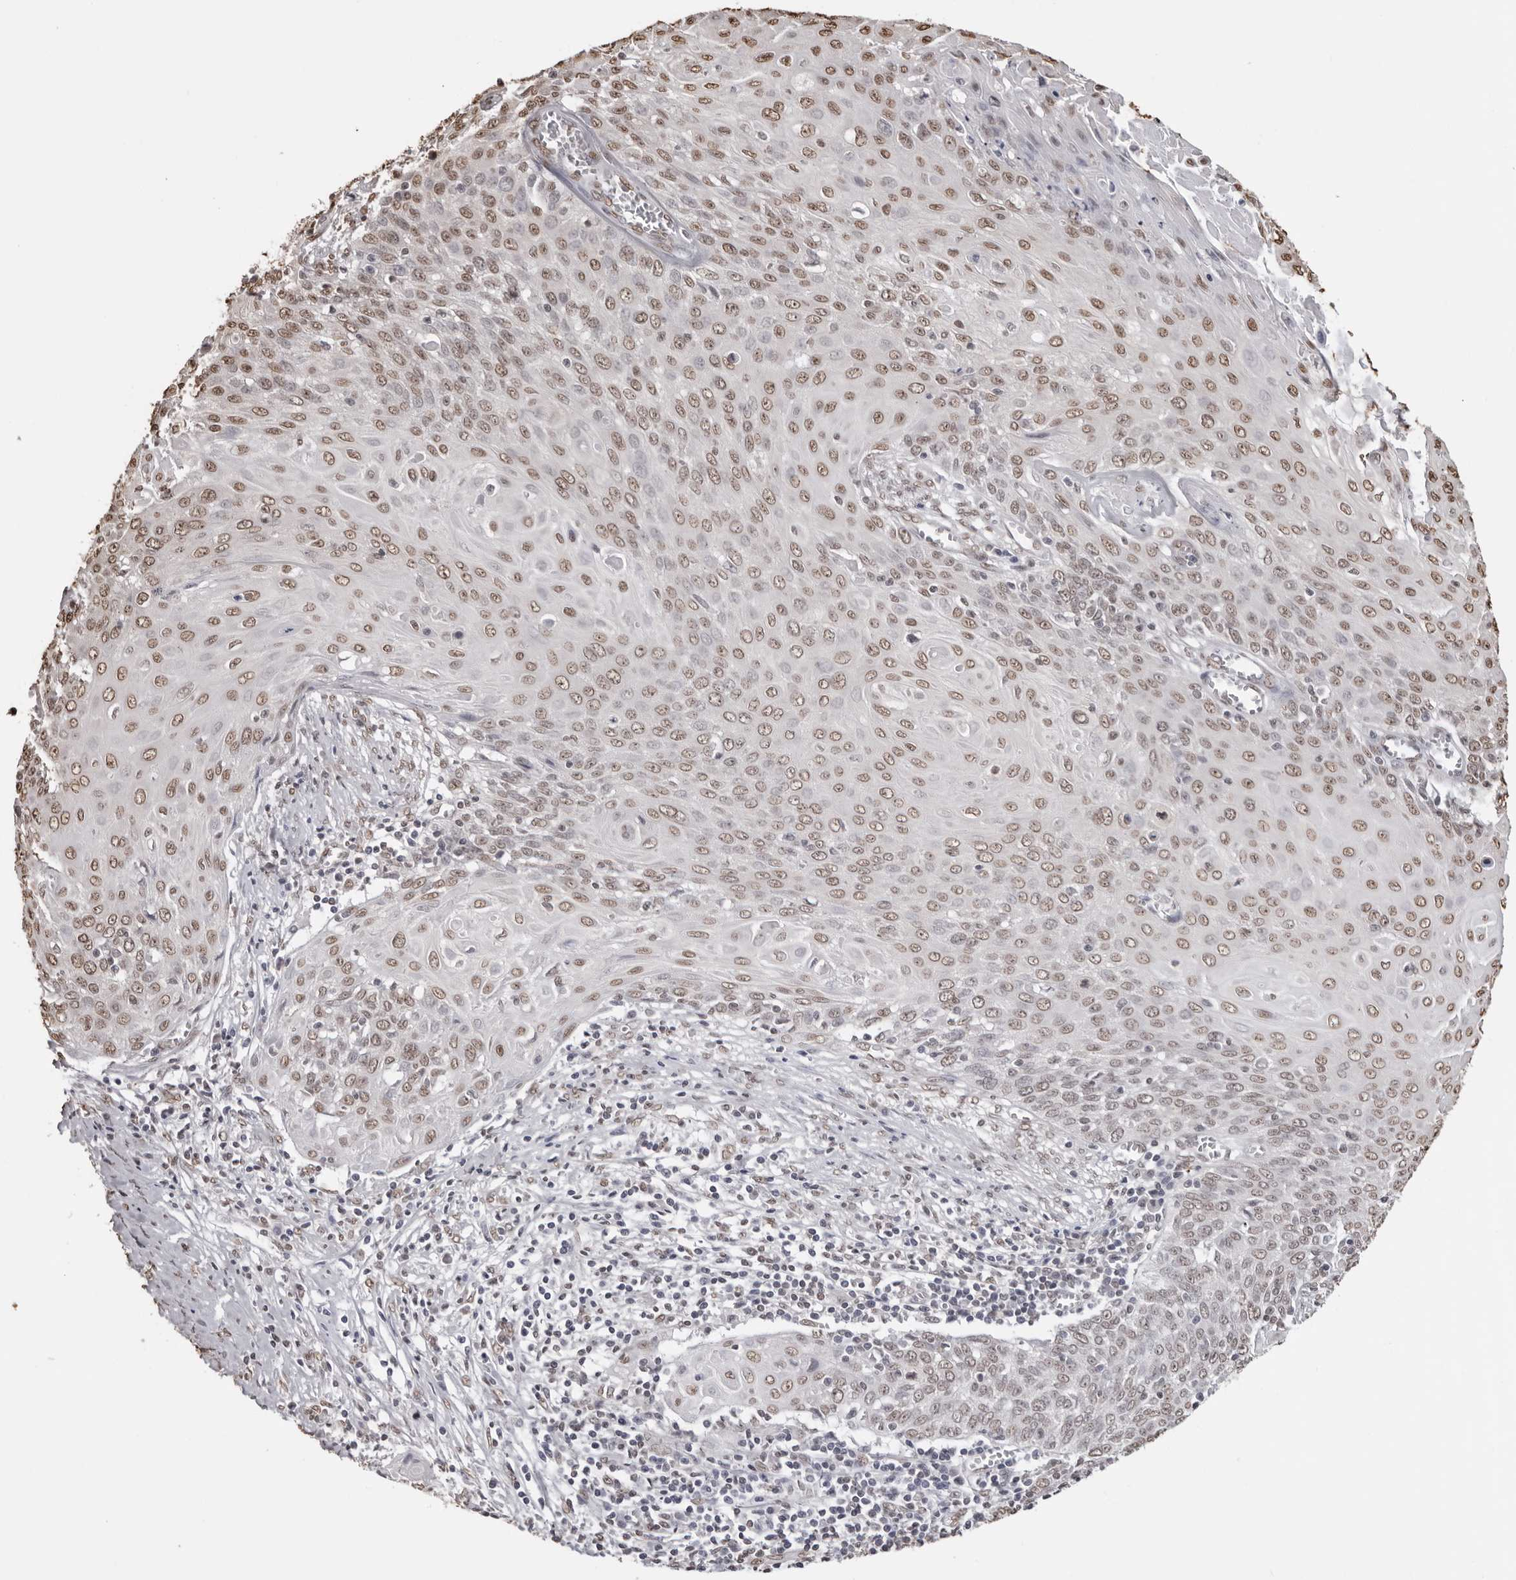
{"staining": {"intensity": "moderate", "quantity": ">75%", "location": "nuclear"}, "tissue": "cervical cancer", "cell_type": "Tumor cells", "image_type": "cancer", "snomed": [{"axis": "morphology", "description": "Squamous cell carcinoma, NOS"}, {"axis": "topography", "description": "Cervix"}], "caption": "Squamous cell carcinoma (cervical) was stained to show a protein in brown. There is medium levels of moderate nuclear expression in about >75% of tumor cells.", "gene": "OLIG3", "patient": {"sex": "female", "age": 39}}